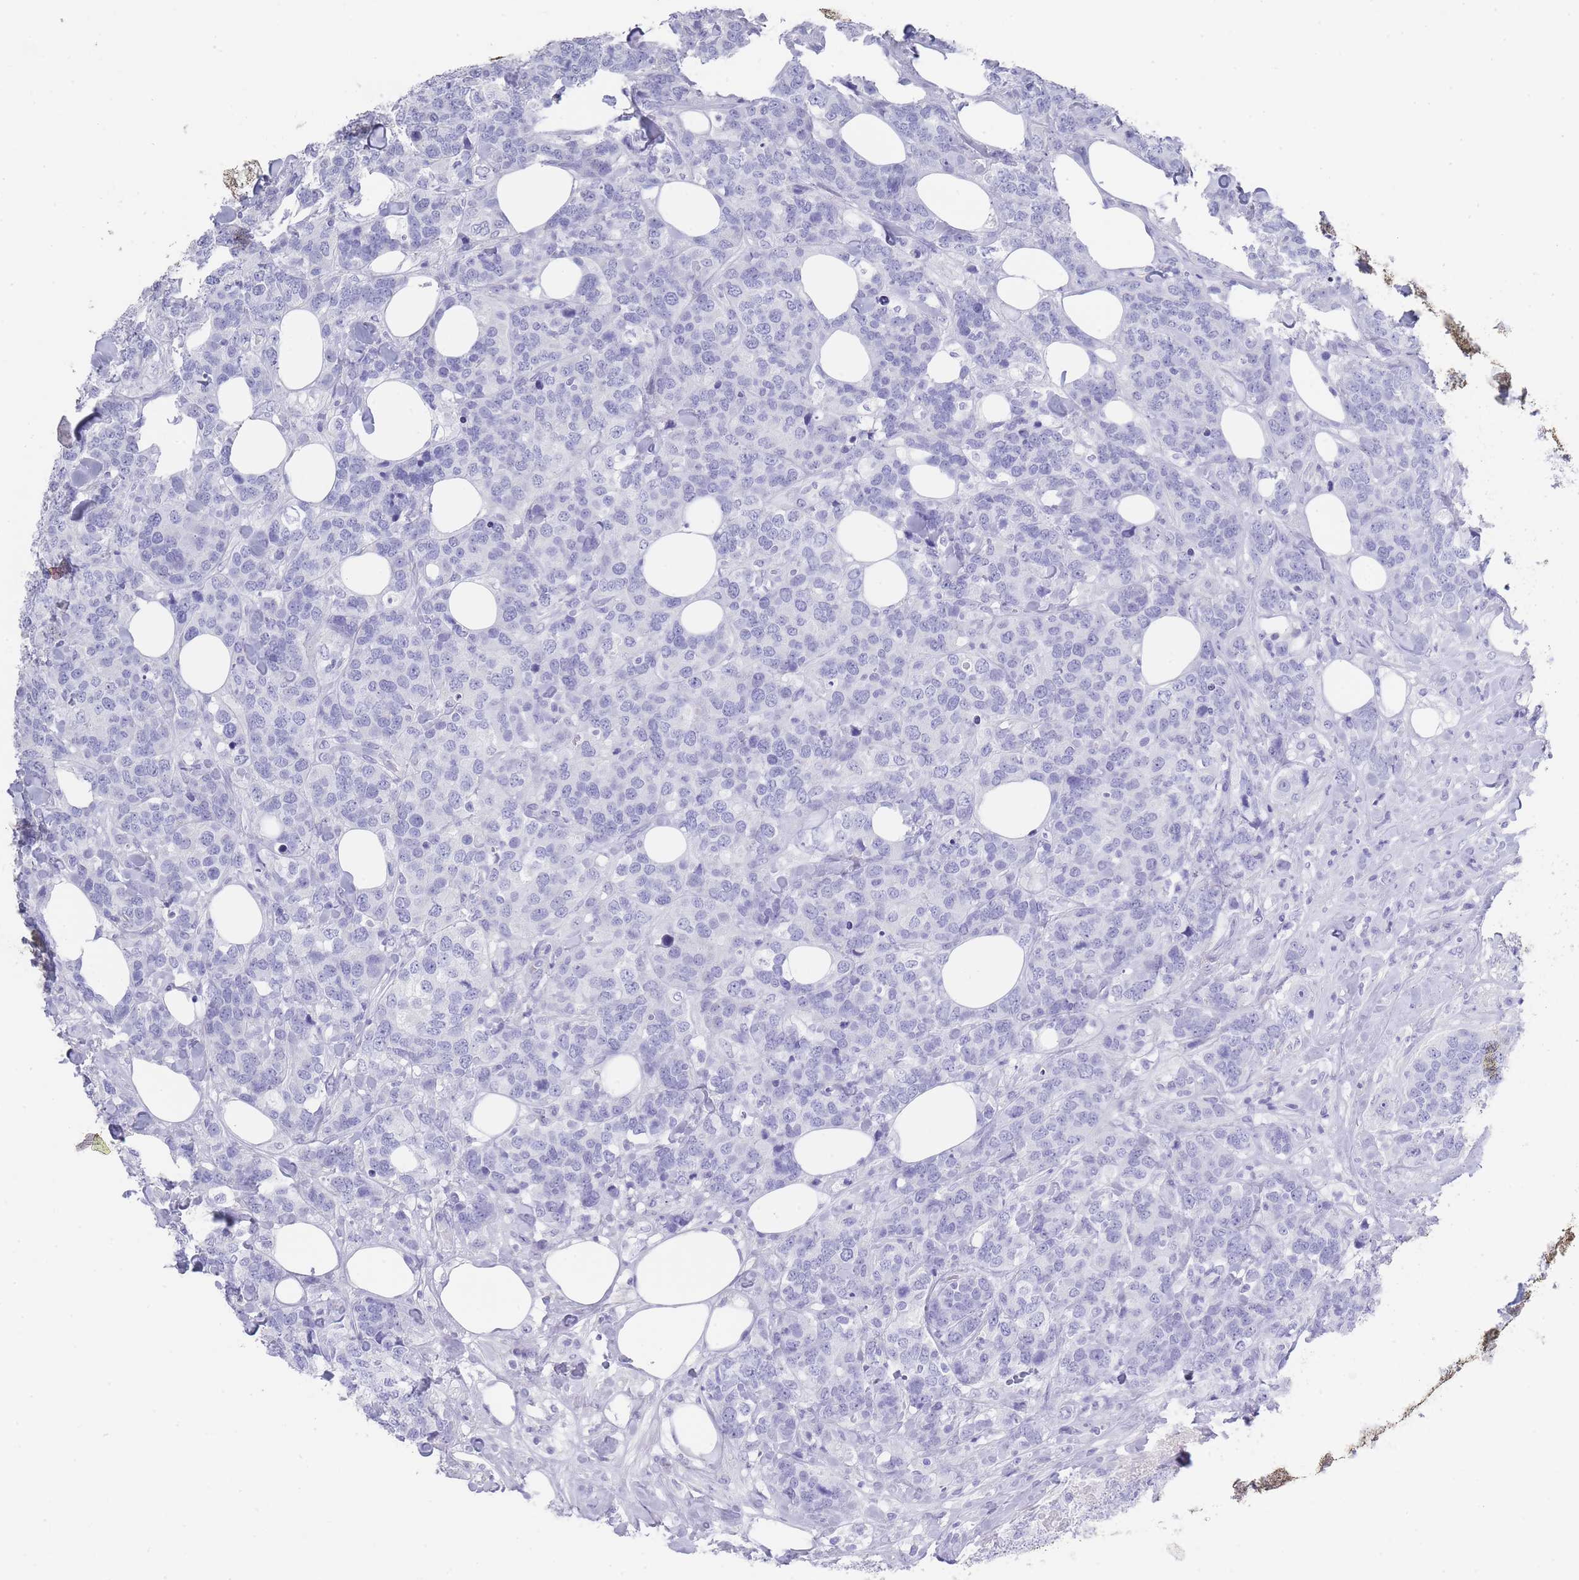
{"staining": {"intensity": "negative", "quantity": "none", "location": "none"}, "tissue": "breast cancer", "cell_type": "Tumor cells", "image_type": "cancer", "snomed": [{"axis": "morphology", "description": "Lobular carcinoma"}, {"axis": "topography", "description": "Breast"}], "caption": "Human lobular carcinoma (breast) stained for a protein using immunohistochemistry (IHC) reveals no staining in tumor cells.", "gene": "RAB2B", "patient": {"sex": "female", "age": 59}}